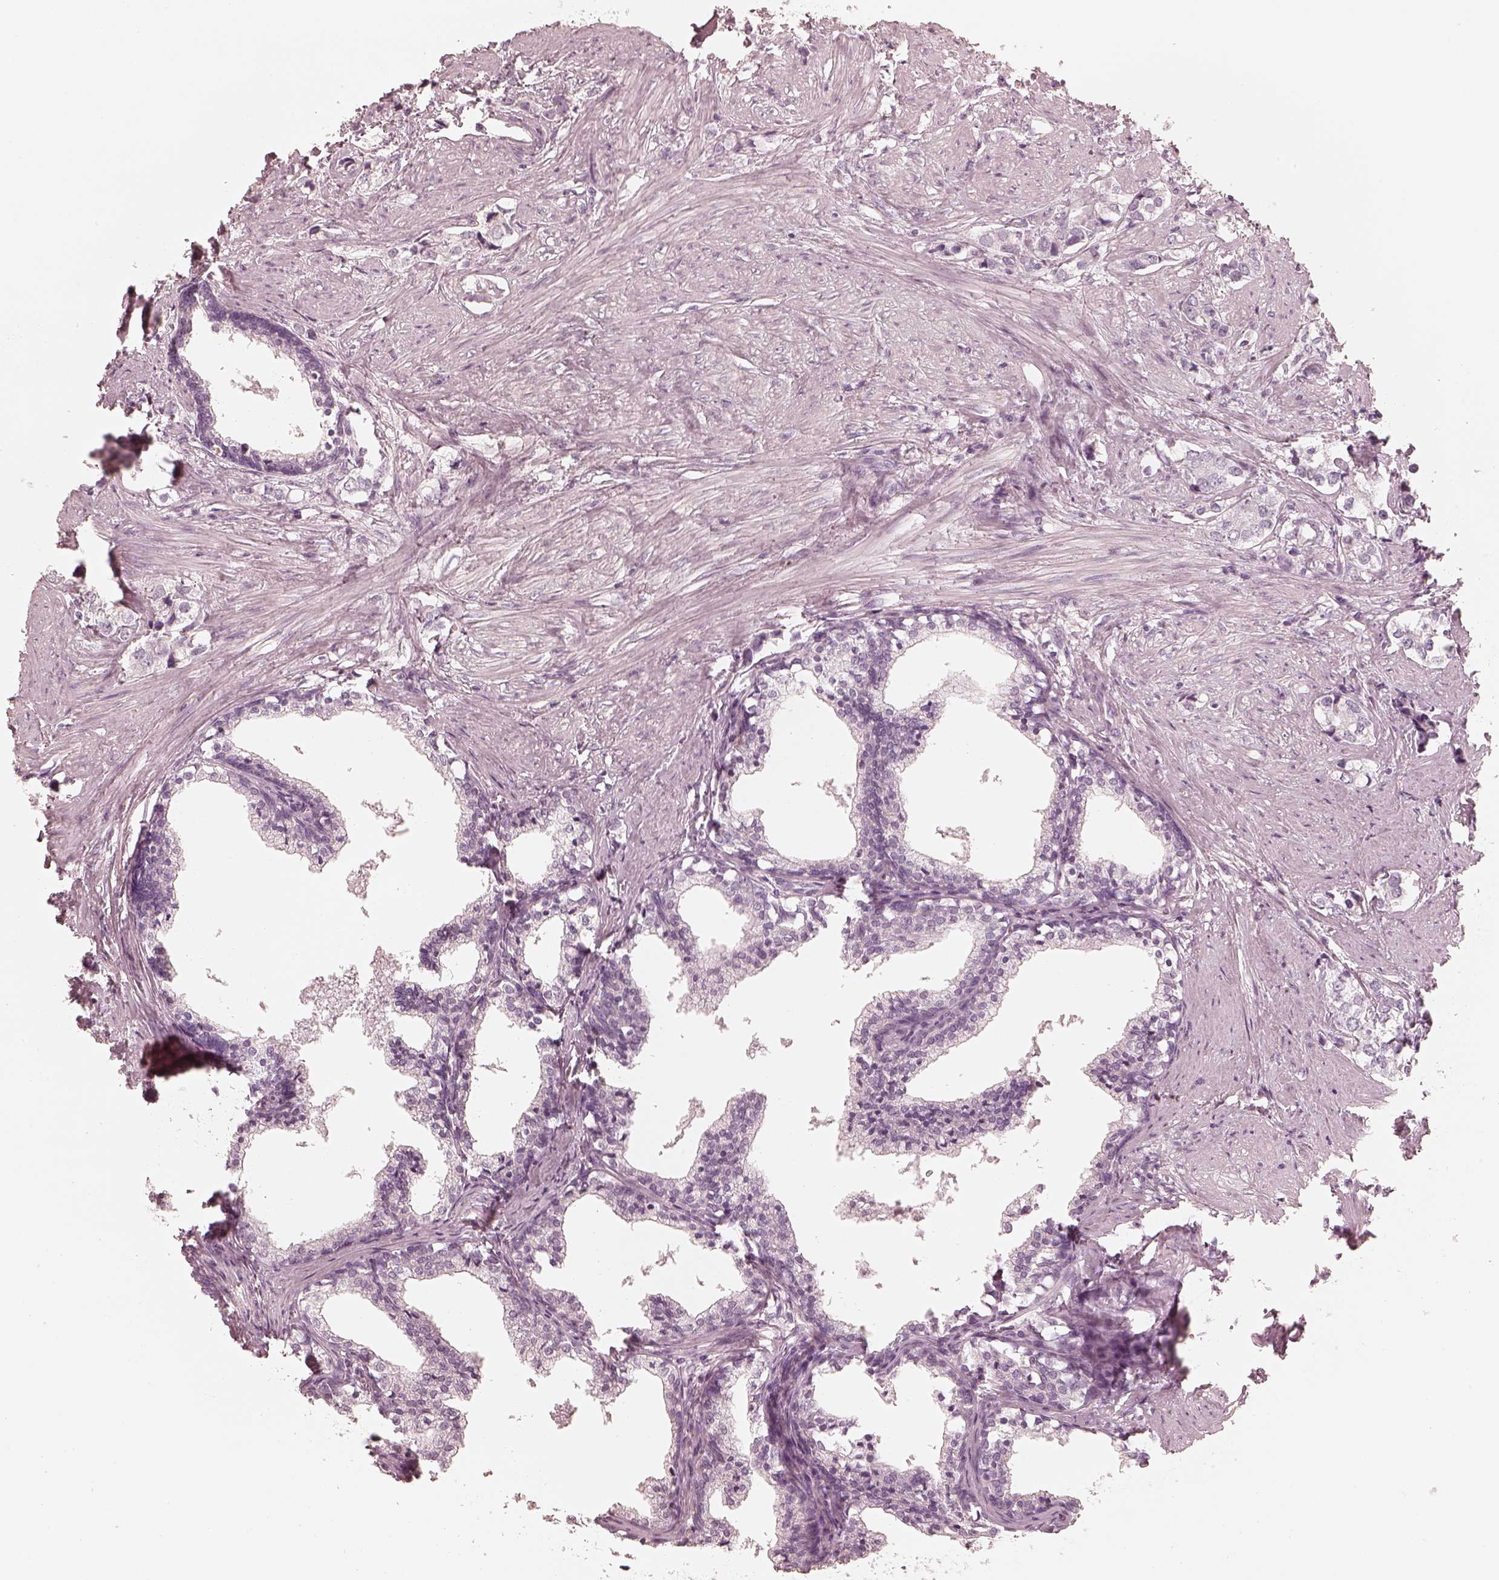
{"staining": {"intensity": "negative", "quantity": "none", "location": "none"}, "tissue": "prostate cancer", "cell_type": "Tumor cells", "image_type": "cancer", "snomed": [{"axis": "morphology", "description": "Adenocarcinoma, NOS"}, {"axis": "topography", "description": "Prostate and seminal vesicle, NOS"}], "caption": "High power microscopy micrograph of an IHC micrograph of prostate cancer (adenocarcinoma), revealing no significant expression in tumor cells.", "gene": "CALR3", "patient": {"sex": "male", "age": 63}}